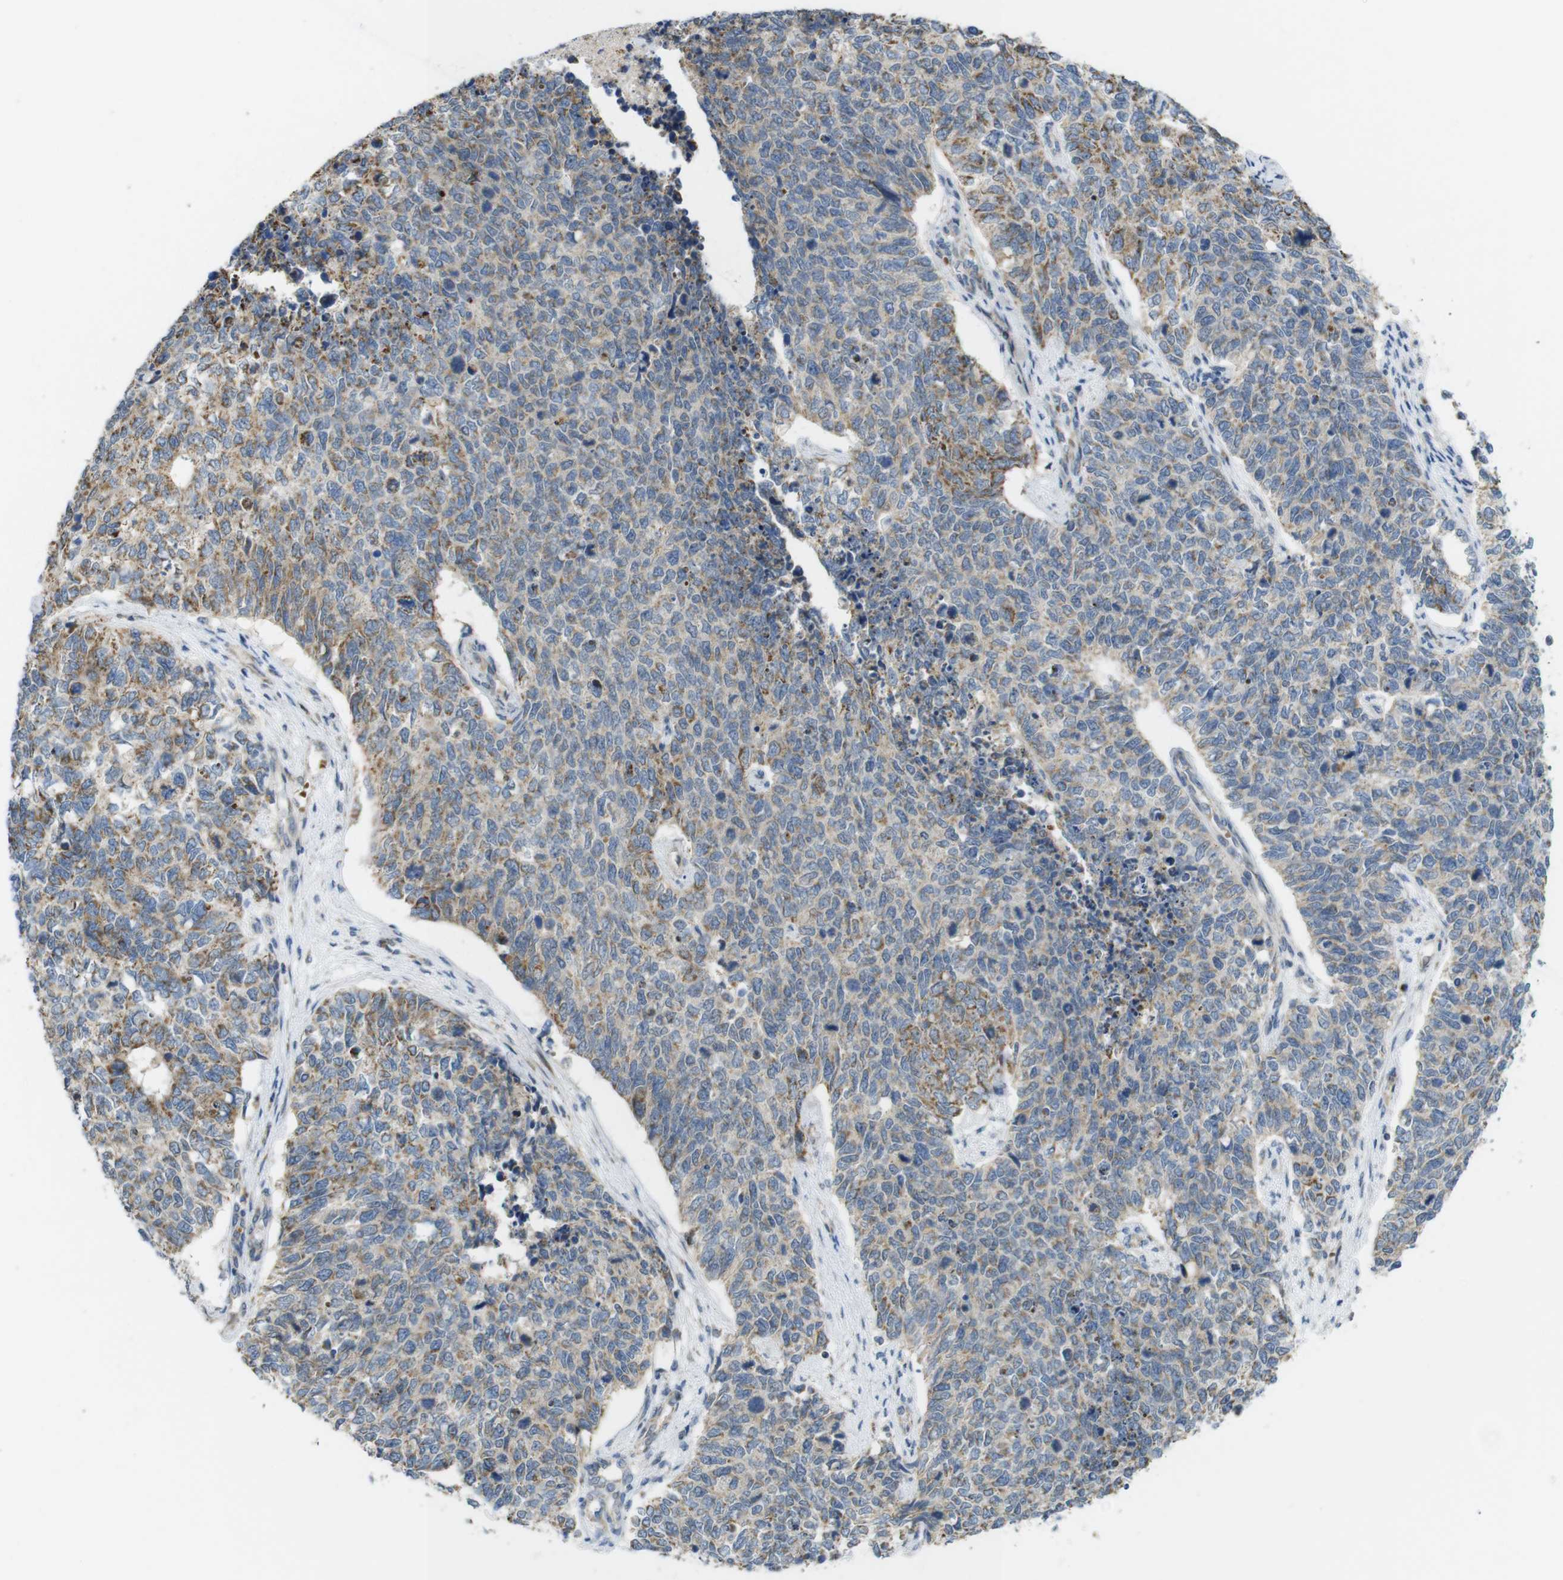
{"staining": {"intensity": "moderate", "quantity": "25%-75%", "location": "cytoplasmic/membranous"}, "tissue": "cervical cancer", "cell_type": "Tumor cells", "image_type": "cancer", "snomed": [{"axis": "morphology", "description": "Squamous cell carcinoma, NOS"}, {"axis": "topography", "description": "Cervix"}], "caption": "Cervical cancer stained for a protein (brown) demonstrates moderate cytoplasmic/membranous positive positivity in about 25%-75% of tumor cells.", "gene": "MARCHF1", "patient": {"sex": "female", "age": 63}}